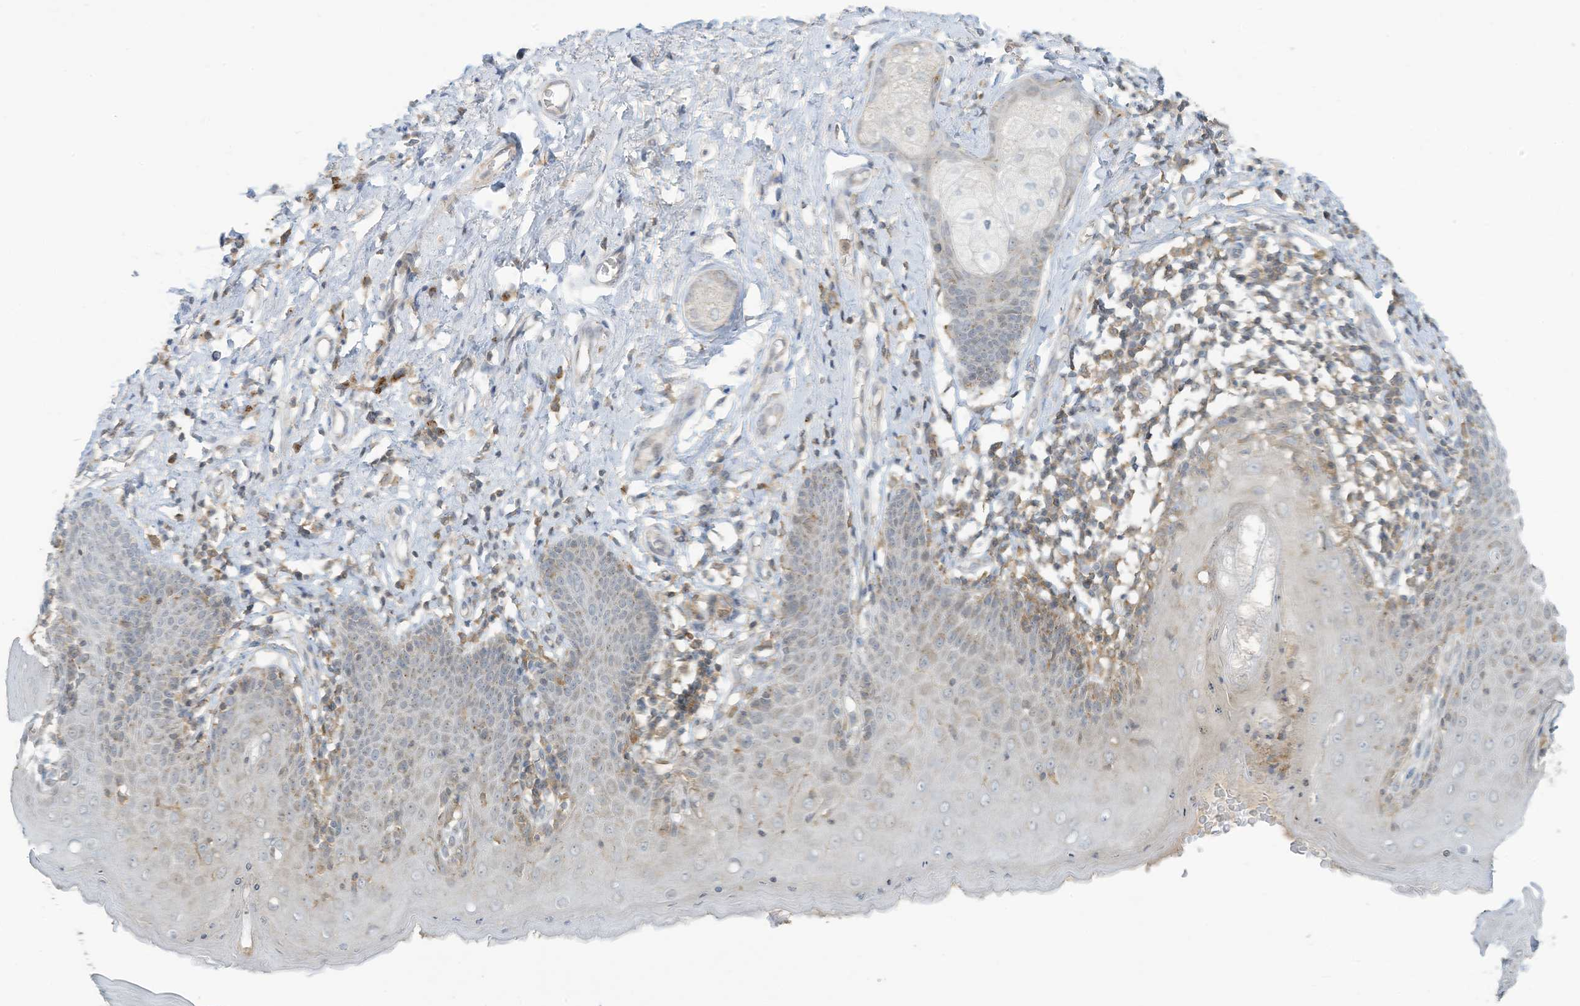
{"staining": {"intensity": "weak", "quantity": "<25%", "location": "cytoplasmic/membranous"}, "tissue": "skin", "cell_type": "Epidermal cells", "image_type": "normal", "snomed": [{"axis": "morphology", "description": "Normal tissue, NOS"}, {"axis": "topography", "description": "Vulva"}], "caption": "There is no significant expression in epidermal cells of skin. (DAB immunohistochemistry (IHC) visualized using brightfield microscopy, high magnification).", "gene": "PARVG", "patient": {"sex": "female", "age": 66}}